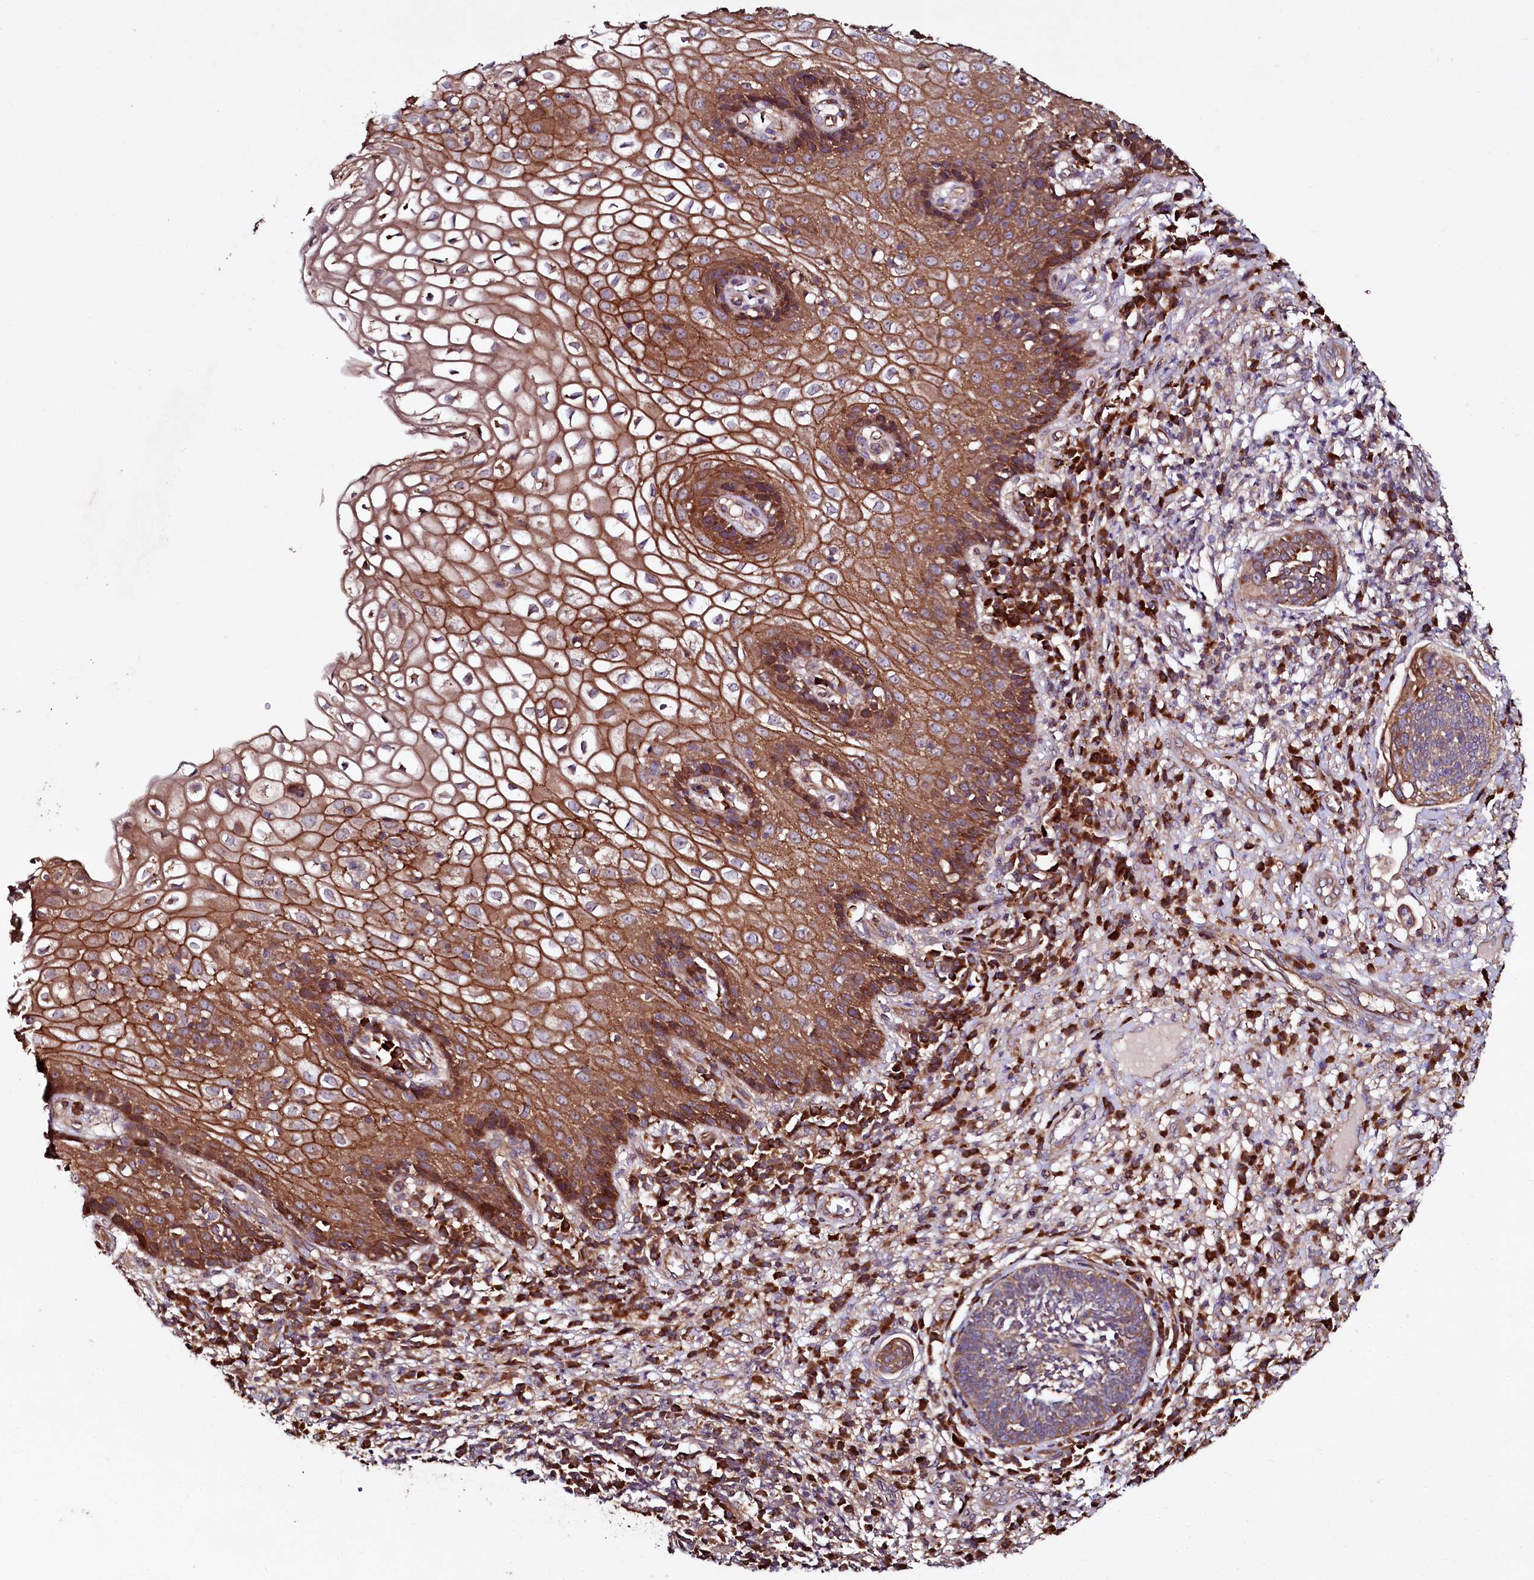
{"staining": {"intensity": "strong", "quantity": "25%-75%", "location": "cytoplasmic/membranous"}, "tissue": "cervical cancer", "cell_type": "Tumor cells", "image_type": "cancer", "snomed": [{"axis": "morphology", "description": "Squamous cell carcinoma, NOS"}, {"axis": "topography", "description": "Cervix"}], "caption": "Strong cytoplasmic/membranous staining is identified in approximately 25%-75% of tumor cells in squamous cell carcinoma (cervical).", "gene": "USPL1", "patient": {"sex": "female", "age": 34}}